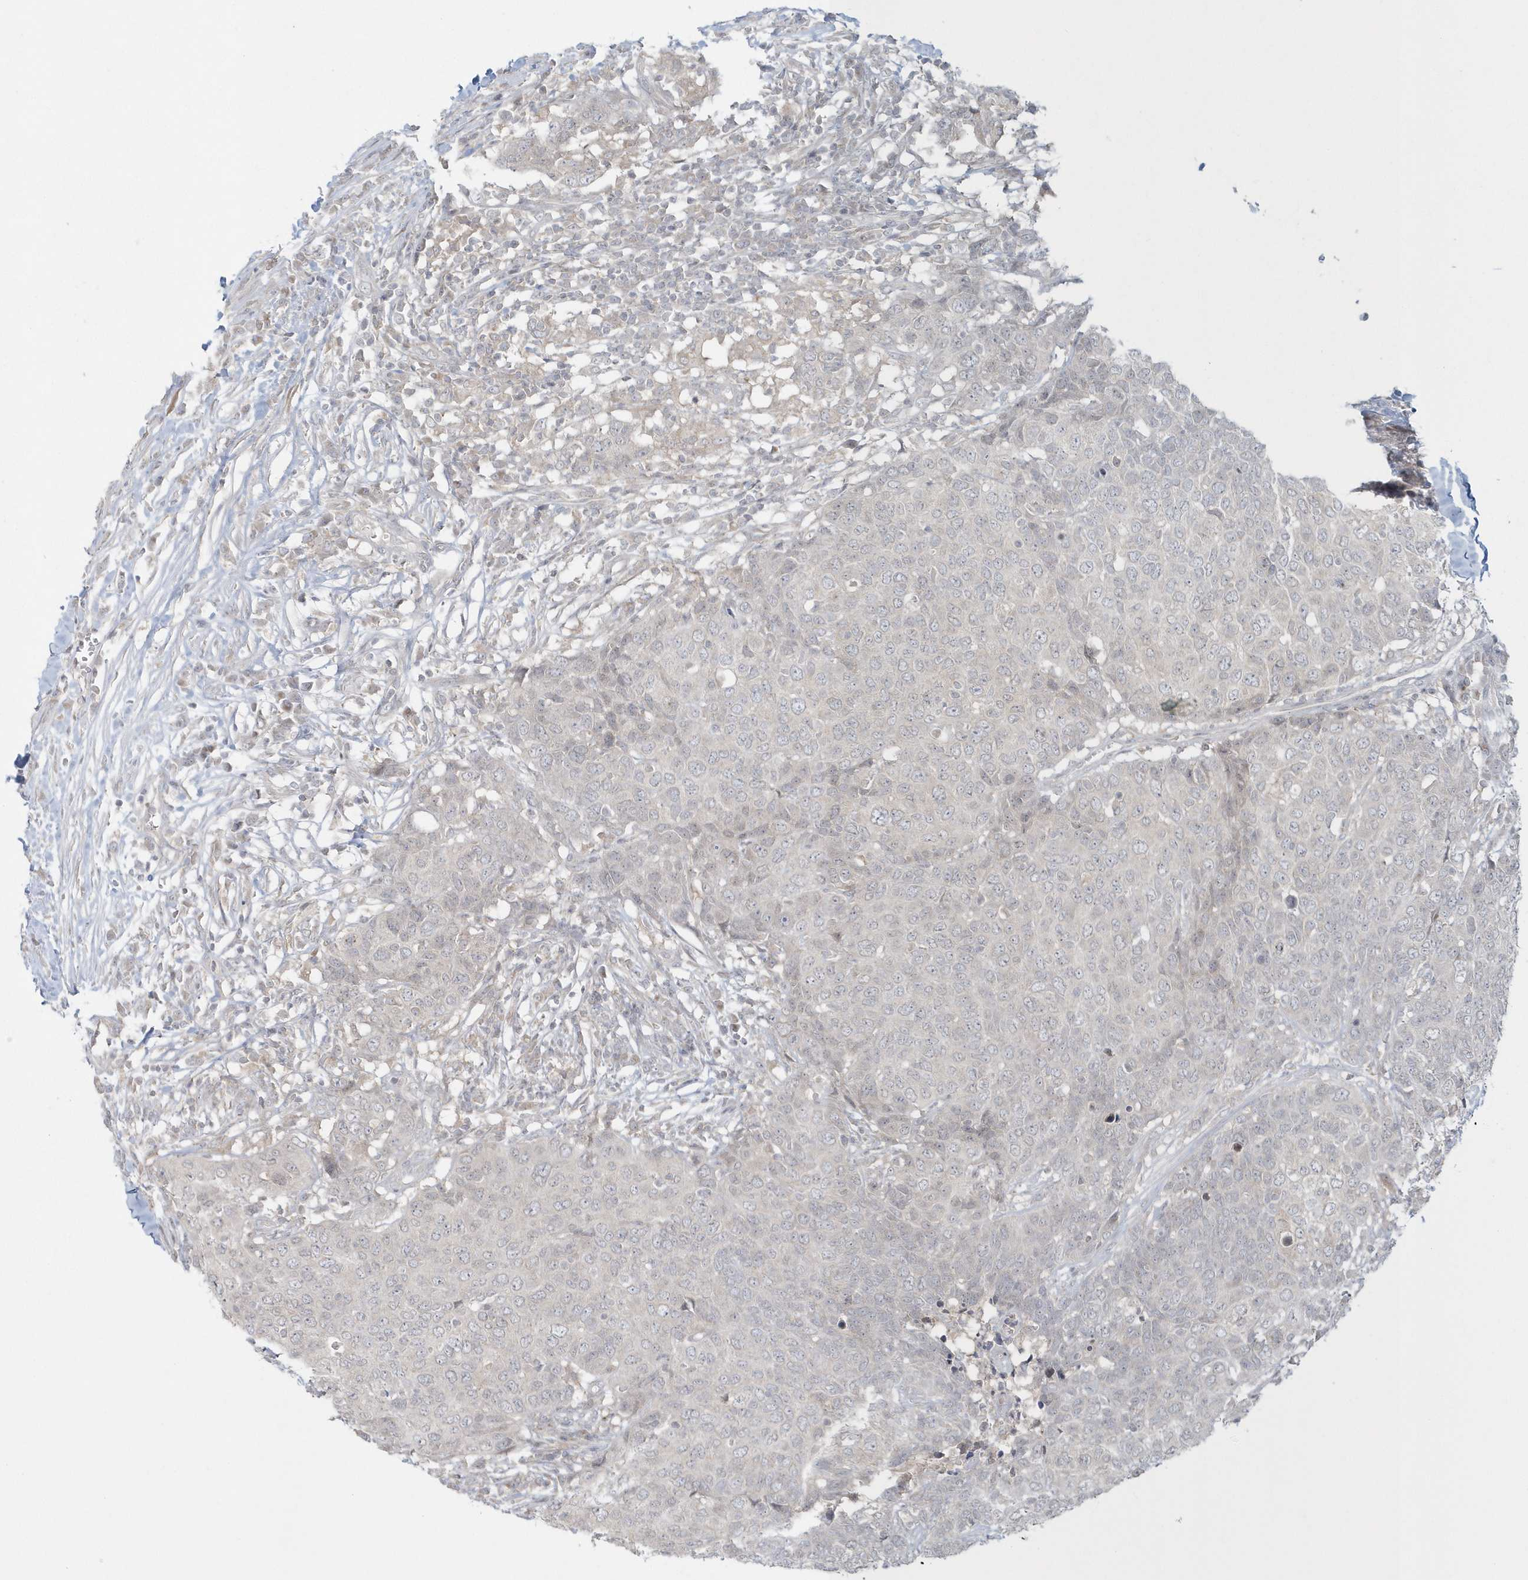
{"staining": {"intensity": "negative", "quantity": "none", "location": "none"}, "tissue": "head and neck cancer", "cell_type": "Tumor cells", "image_type": "cancer", "snomed": [{"axis": "morphology", "description": "Squamous cell carcinoma, NOS"}, {"axis": "topography", "description": "Head-Neck"}], "caption": "A photomicrograph of head and neck squamous cell carcinoma stained for a protein demonstrates no brown staining in tumor cells.", "gene": "BLTP3A", "patient": {"sex": "male", "age": 66}}